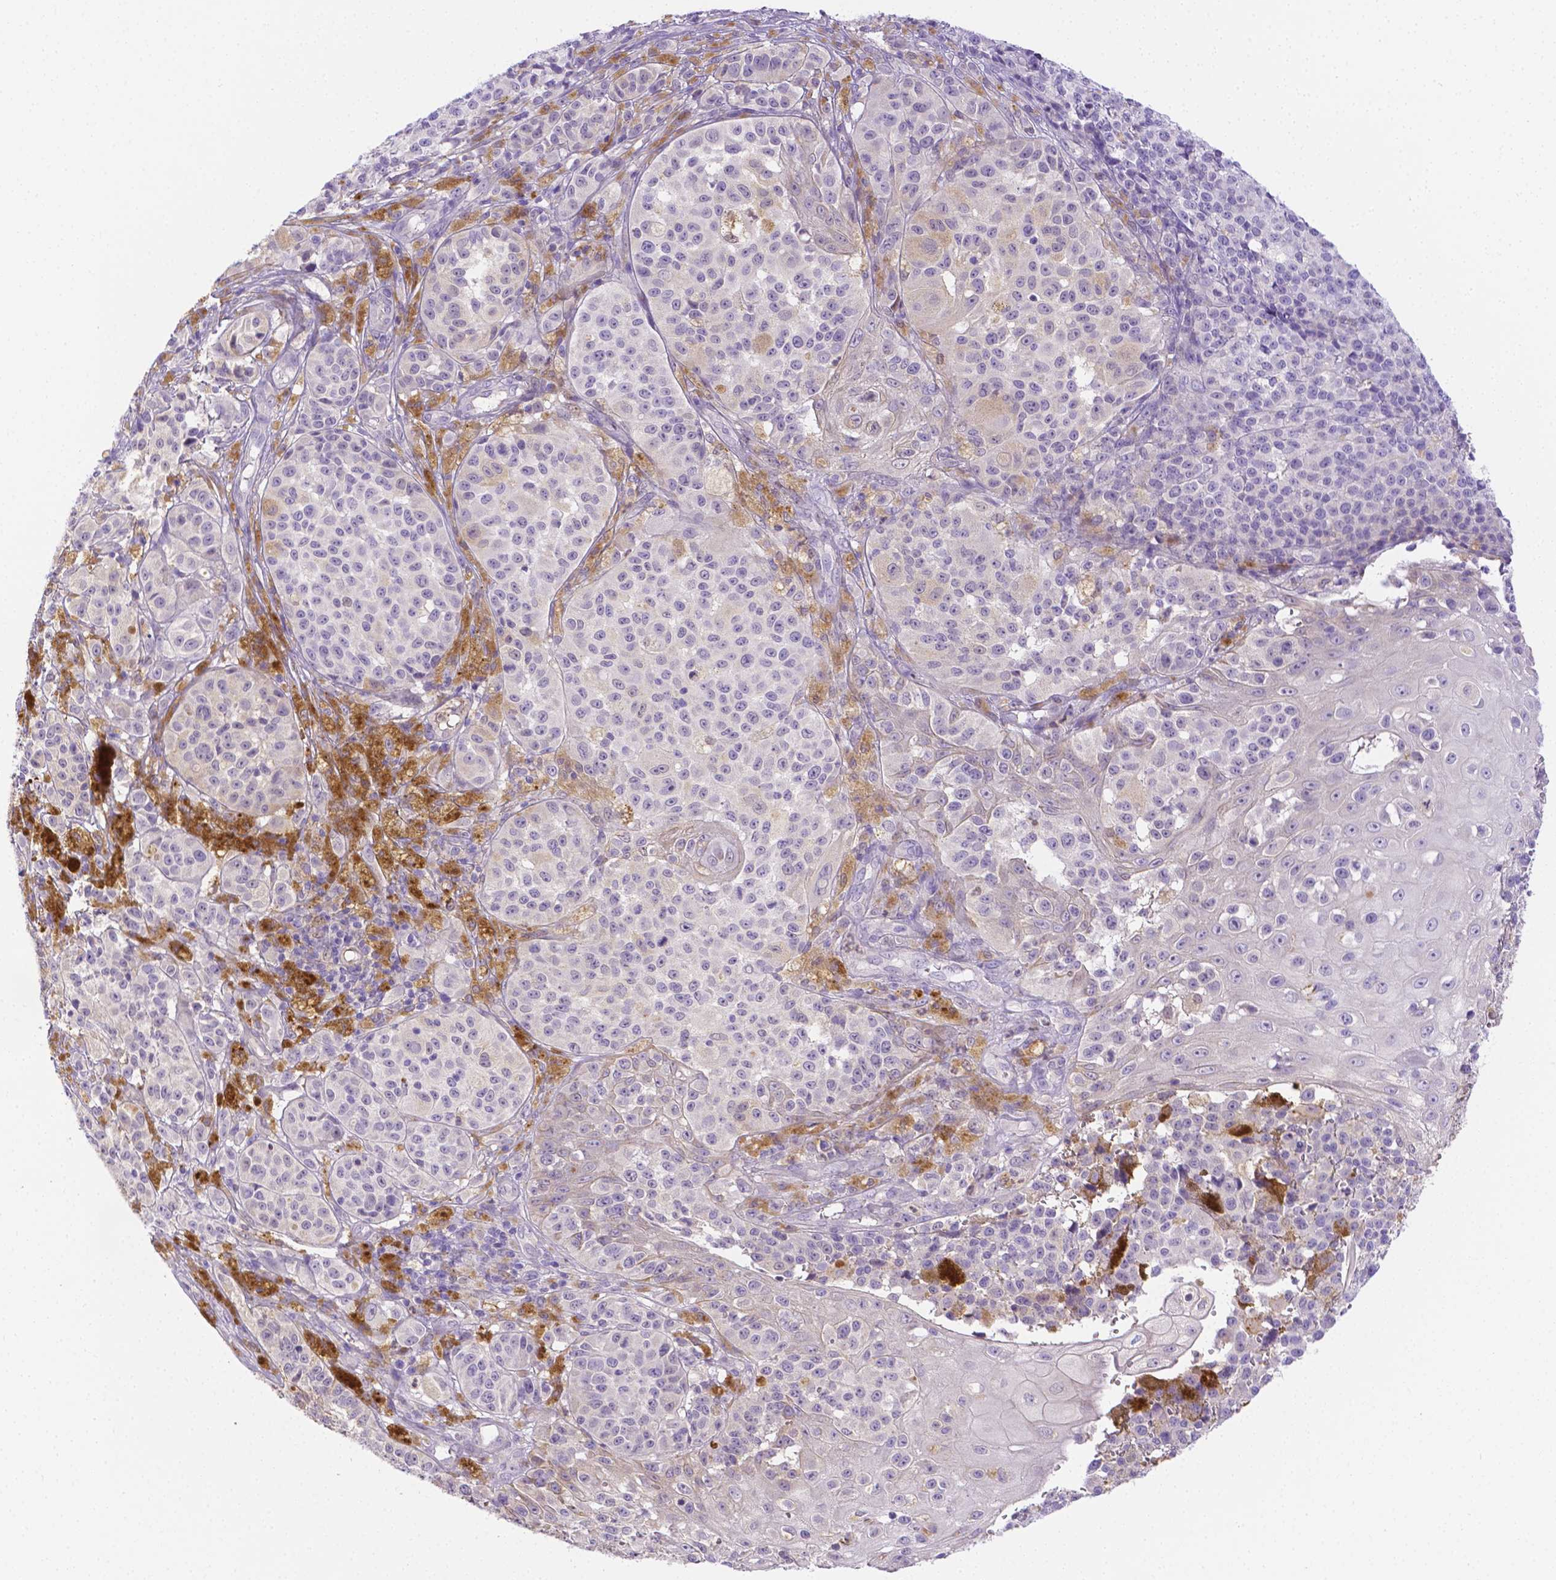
{"staining": {"intensity": "negative", "quantity": "none", "location": "none"}, "tissue": "melanoma", "cell_type": "Tumor cells", "image_type": "cancer", "snomed": [{"axis": "morphology", "description": "Malignant melanoma, NOS"}, {"axis": "topography", "description": "Skin"}], "caption": "A histopathology image of malignant melanoma stained for a protein shows no brown staining in tumor cells.", "gene": "NXPH2", "patient": {"sex": "female", "age": 58}}